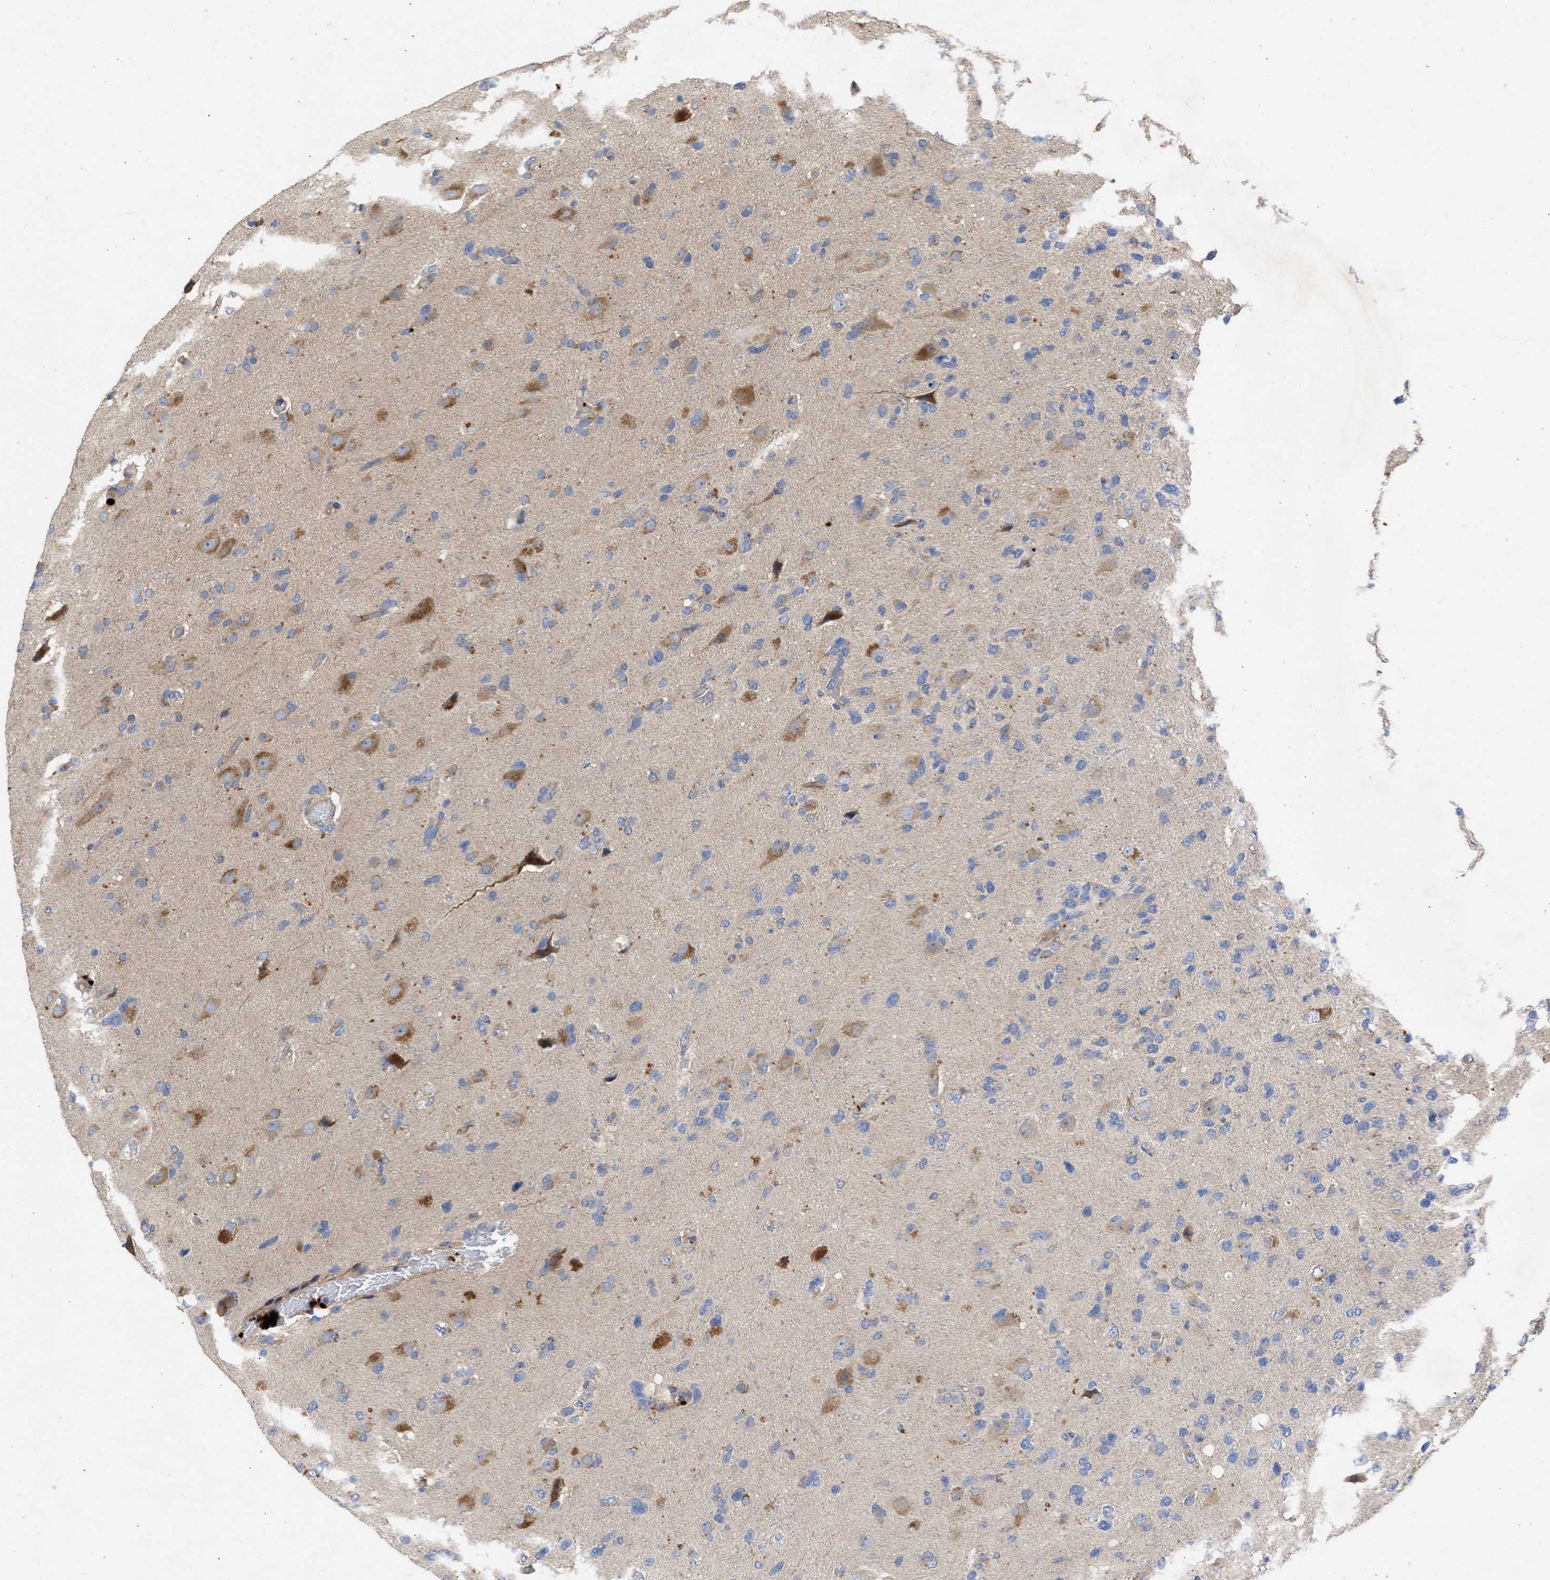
{"staining": {"intensity": "weak", "quantity": "<25%", "location": "cytoplasmic/membranous"}, "tissue": "glioma", "cell_type": "Tumor cells", "image_type": "cancer", "snomed": [{"axis": "morphology", "description": "Glioma, malignant, High grade"}, {"axis": "topography", "description": "Brain"}], "caption": "IHC histopathology image of neoplastic tissue: glioma stained with DAB exhibits no significant protein expression in tumor cells.", "gene": "ARHGEF4", "patient": {"sex": "female", "age": 58}}